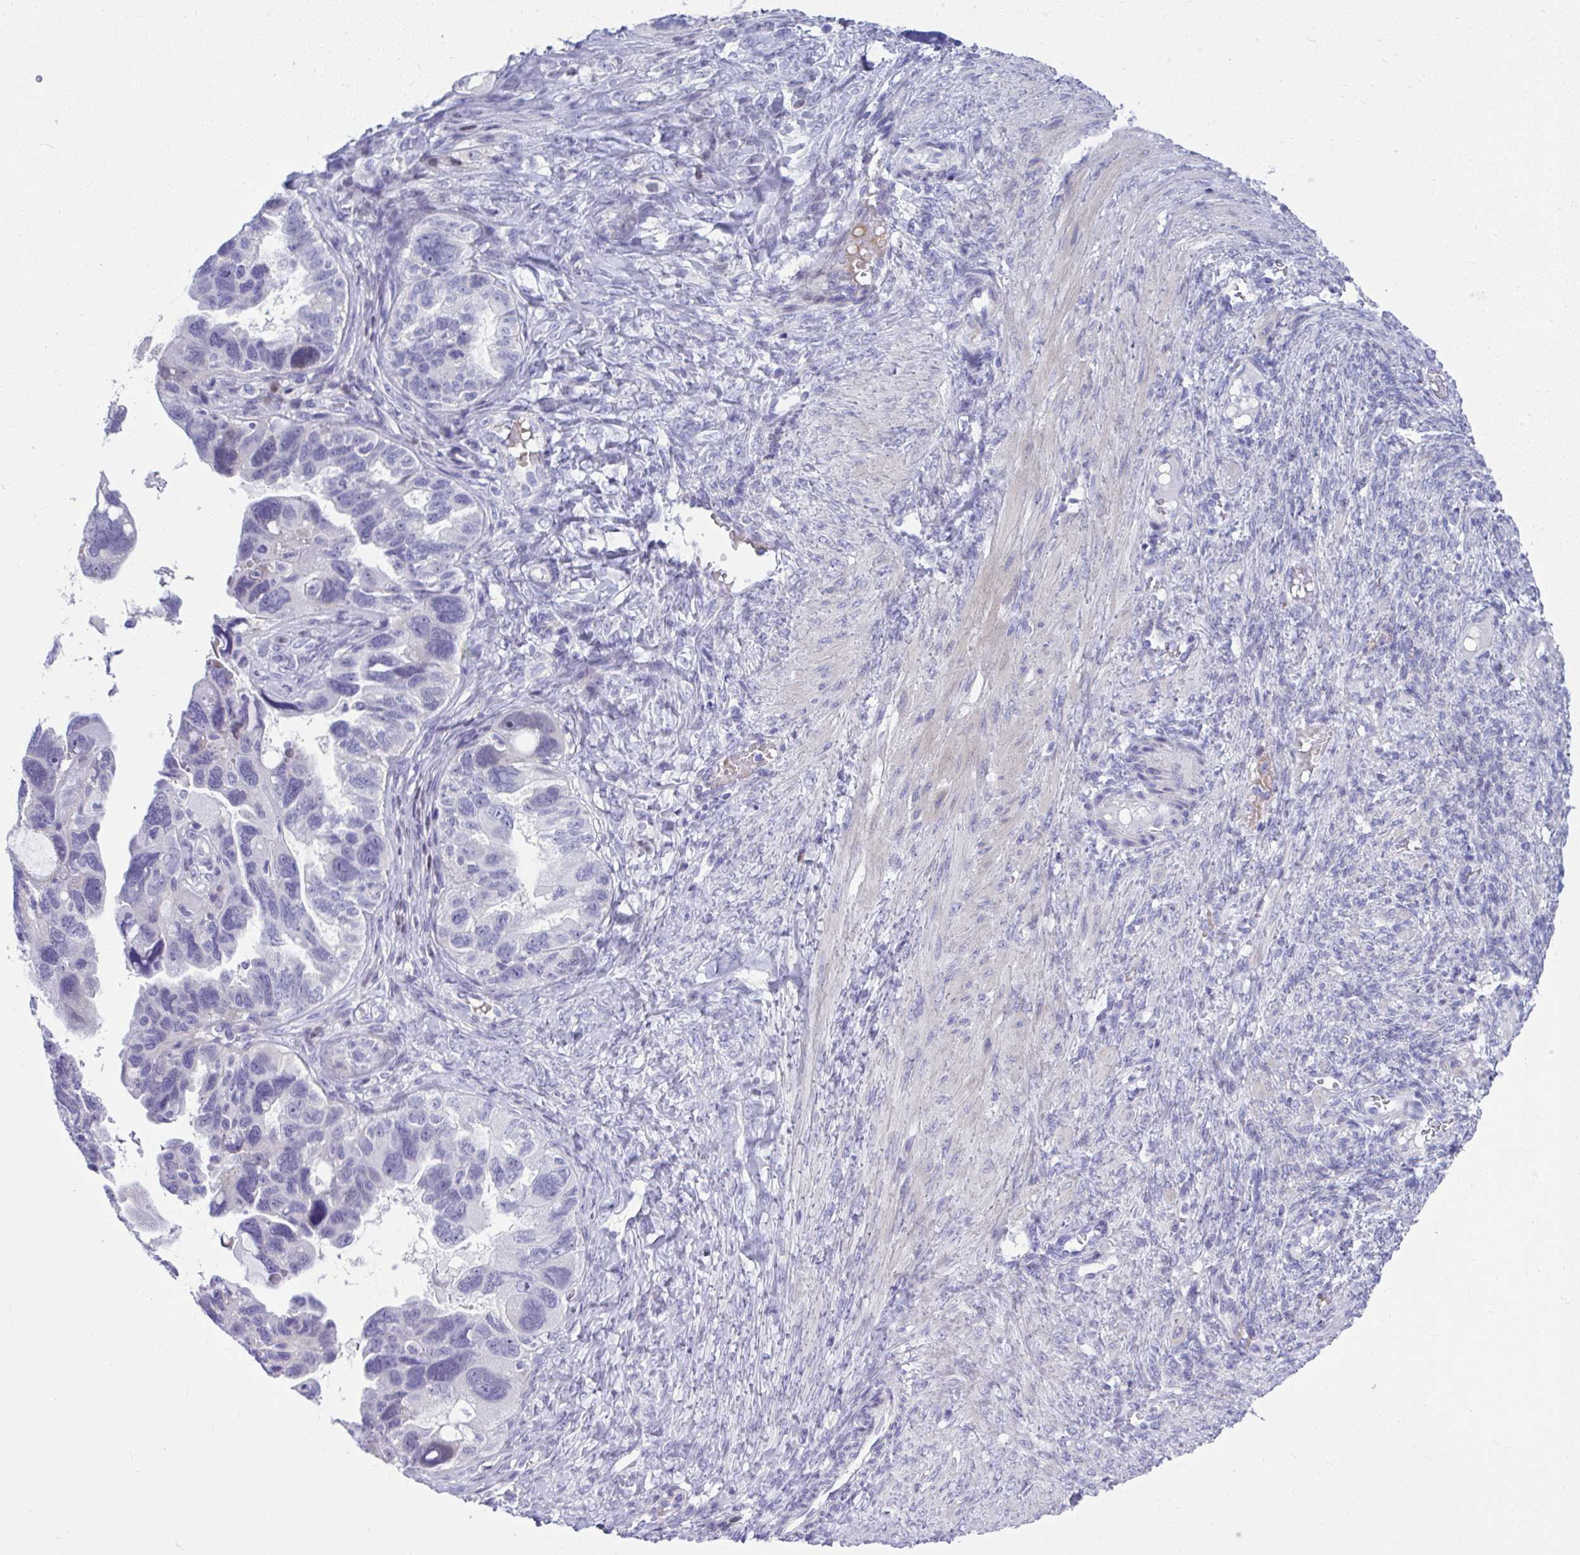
{"staining": {"intensity": "negative", "quantity": "none", "location": "none"}, "tissue": "ovarian cancer", "cell_type": "Tumor cells", "image_type": "cancer", "snomed": [{"axis": "morphology", "description": "Cystadenocarcinoma, serous, NOS"}, {"axis": "topography", "description": "Ovary"}], "caption": "This is a micrograph of immunohistochemistry staining of serous cystadenocarcinoma (ovarian), which shows no positivity in tumor cells.", "gene": "ISL1", "patient": {"sex": "female", "age": 60}}